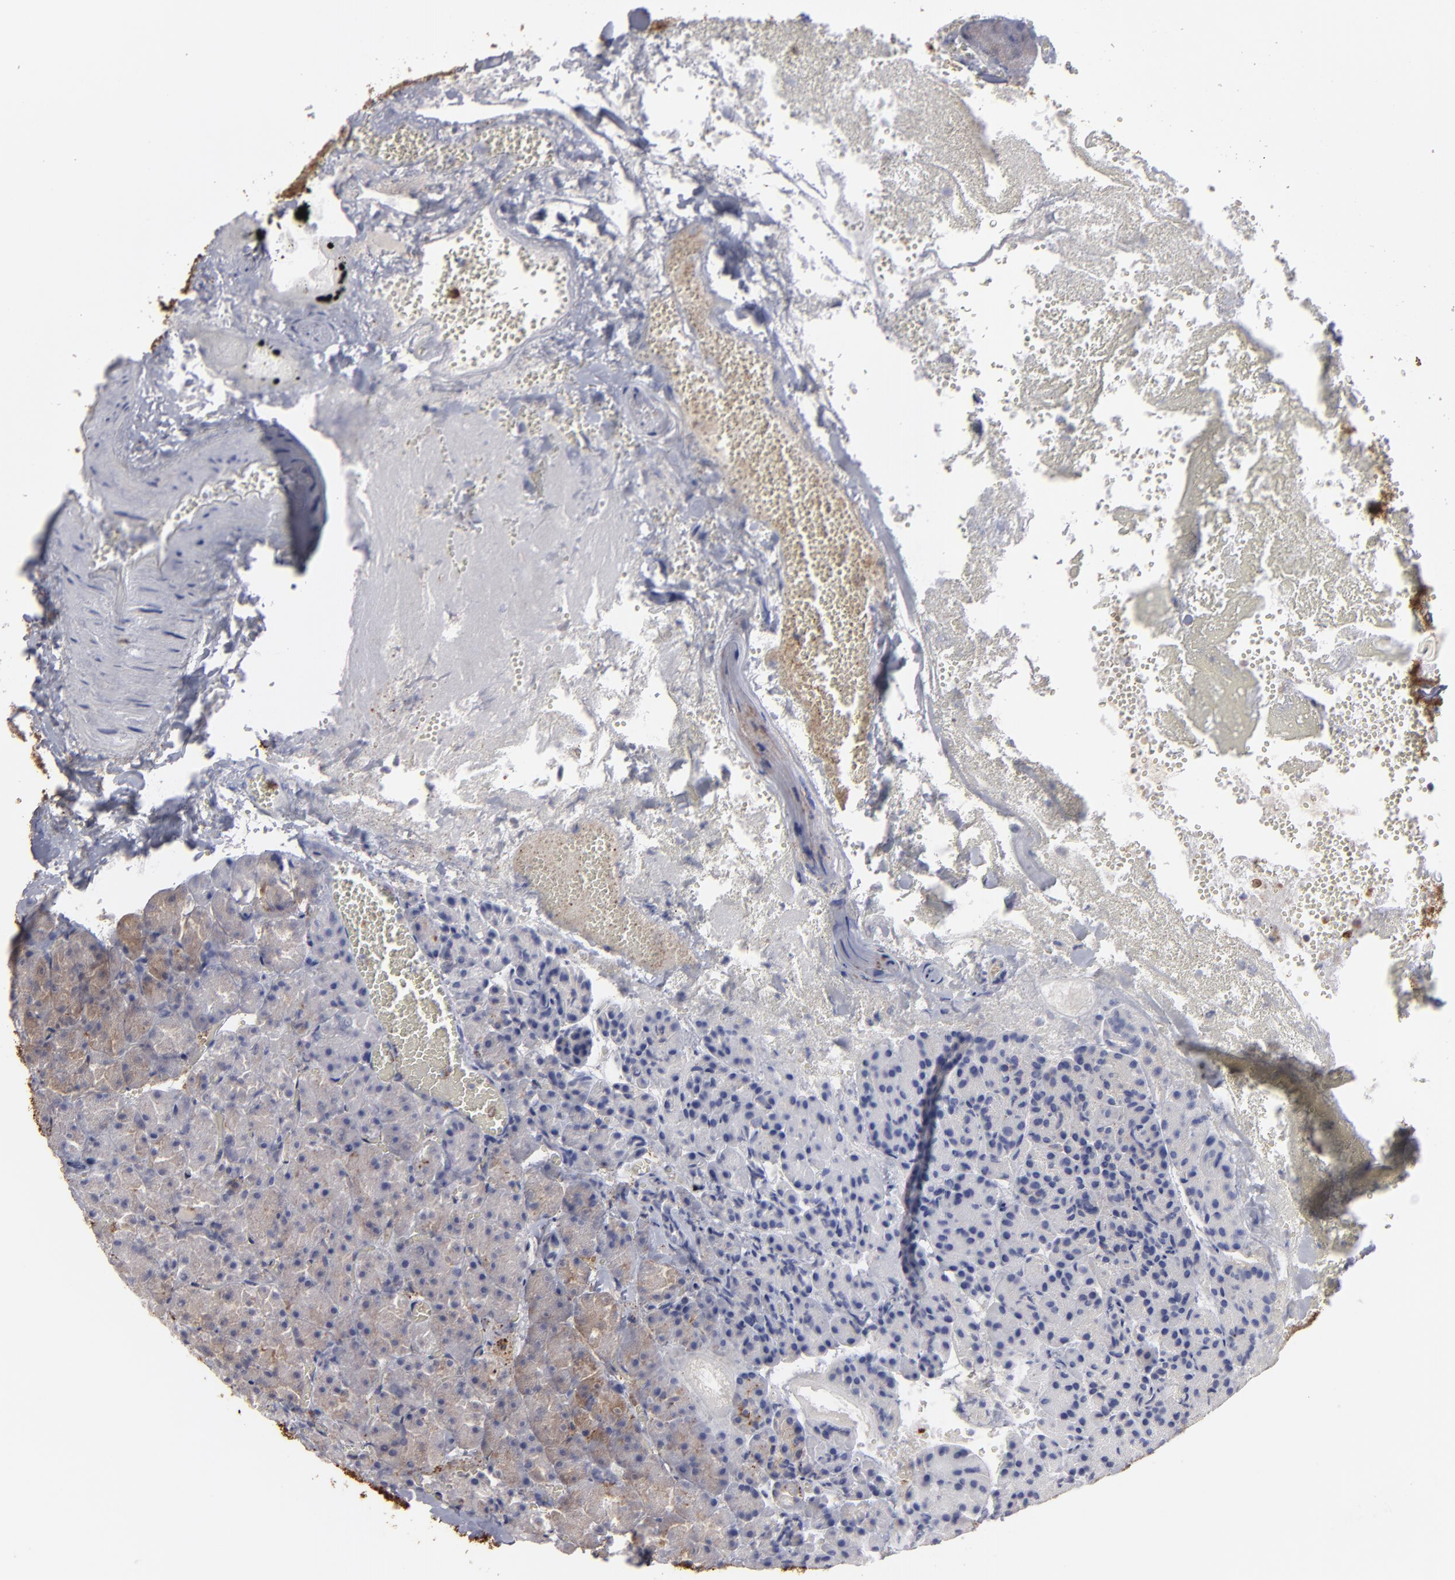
{"staining": {"intensity": "weak", "quantity": ">75%", "location": "cytoplasmic/membranous"}, "tissue": "carcinoid", "cell_type": "Tumor cells", "image_type": "cancer", "snomed": [{"axis": "morphology", "description": "Normal tissue, NOS"}, {"axis": "morphology", "description": "Carcinoid, malignant, NOS"}, {"axis": "topography", "description": "Pancreas"}], "caption": "Tumor cells exhibit weak cytoplasmic/membranous staining in about >75% of cells in carcinoid.", "gene": "ODC1", "patient": {"sex": "female", "age": 35}}